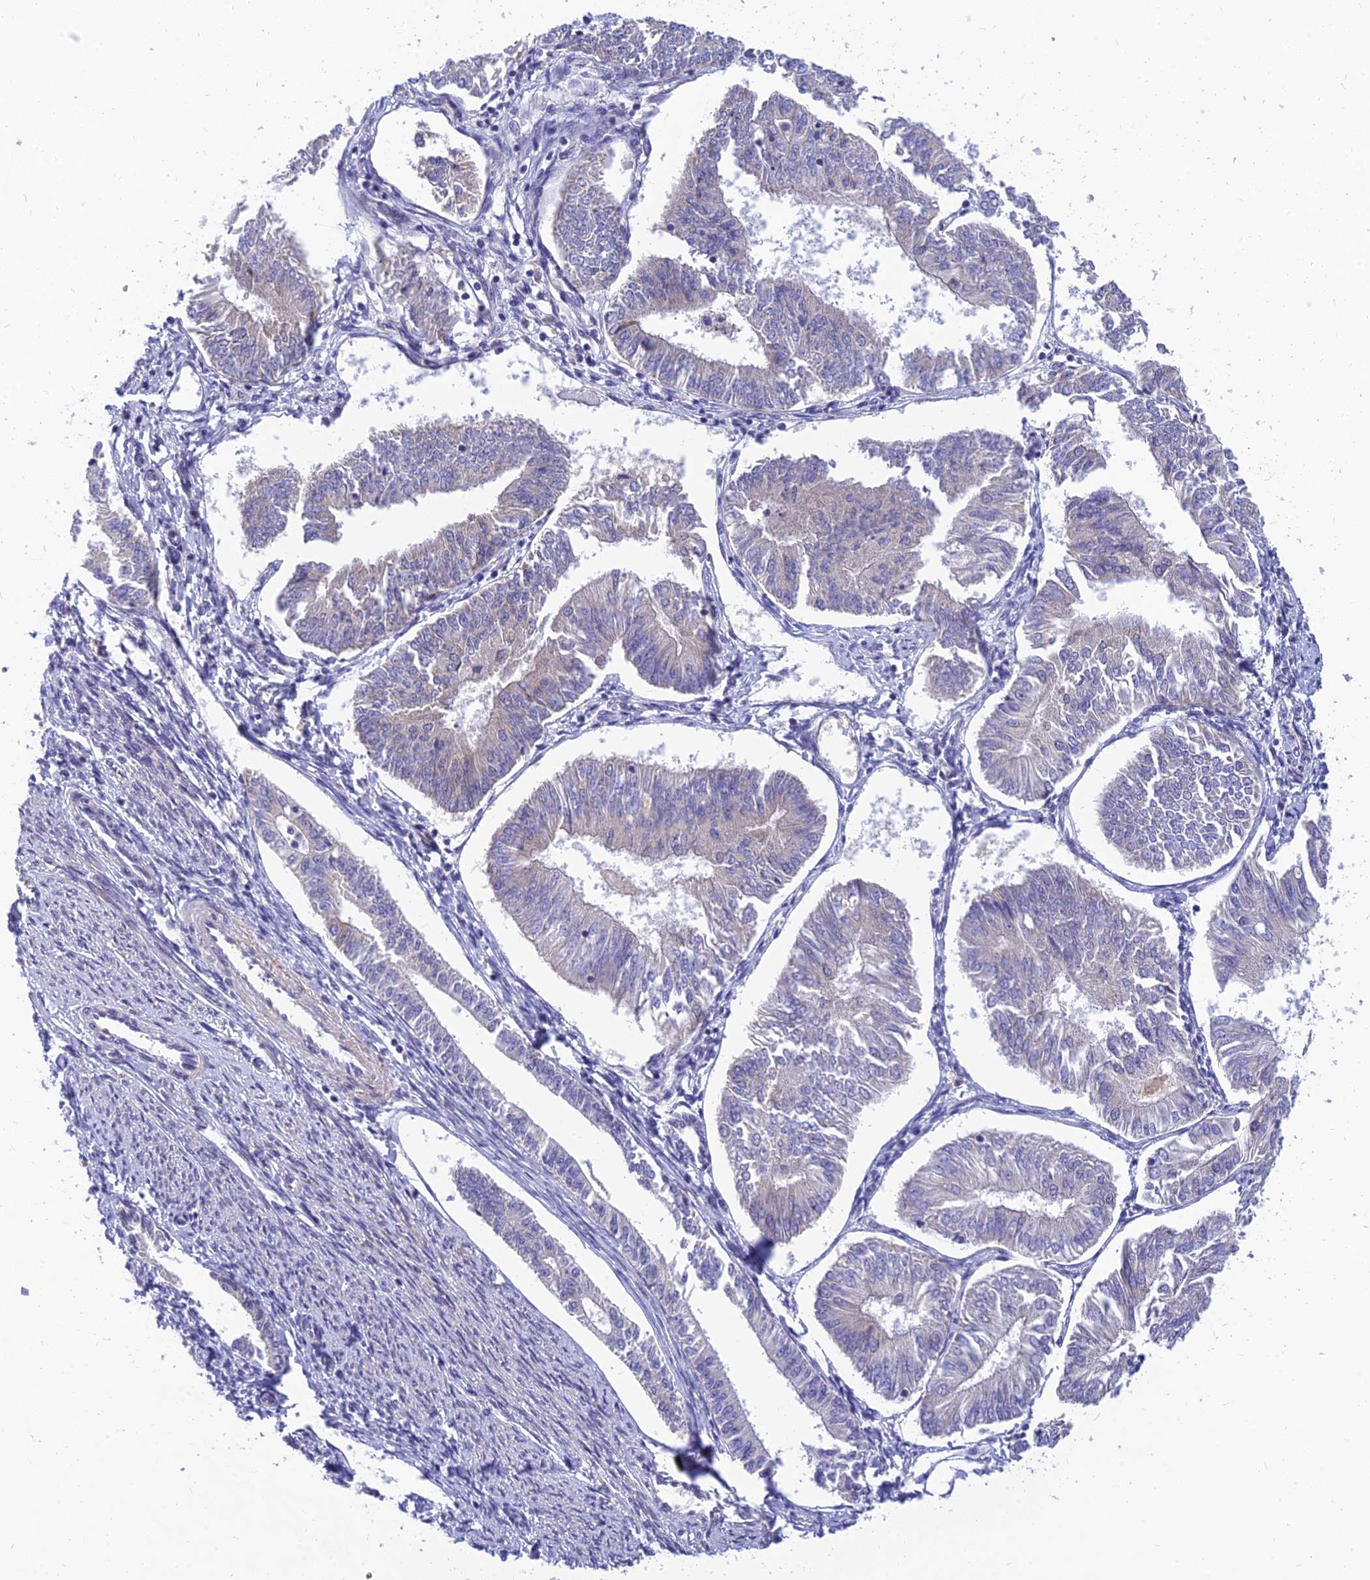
{"staining": {"intensity": "negative", "quantity": "none", "location": "none"}, "tissue": "endometrial cancer", "cell_type": "Tumor cells", "image_type": "cancer", "snomed": [{"axis": "morphology", "description": "Adenocarcinoma, NOS"}, {"axis": "topography", "description": "Endometrium"}], "caption": "Immunohistochemistry (IHC) micrograph of endometrial cancer (adenocarcinoma) stained for a protein (brown), which reveals no positivity in tumor cells. (IHC, brightfield microscopy, high magnification).", "gene": "ANKS4B", "patient": {"sex": "female", "age": 58}}